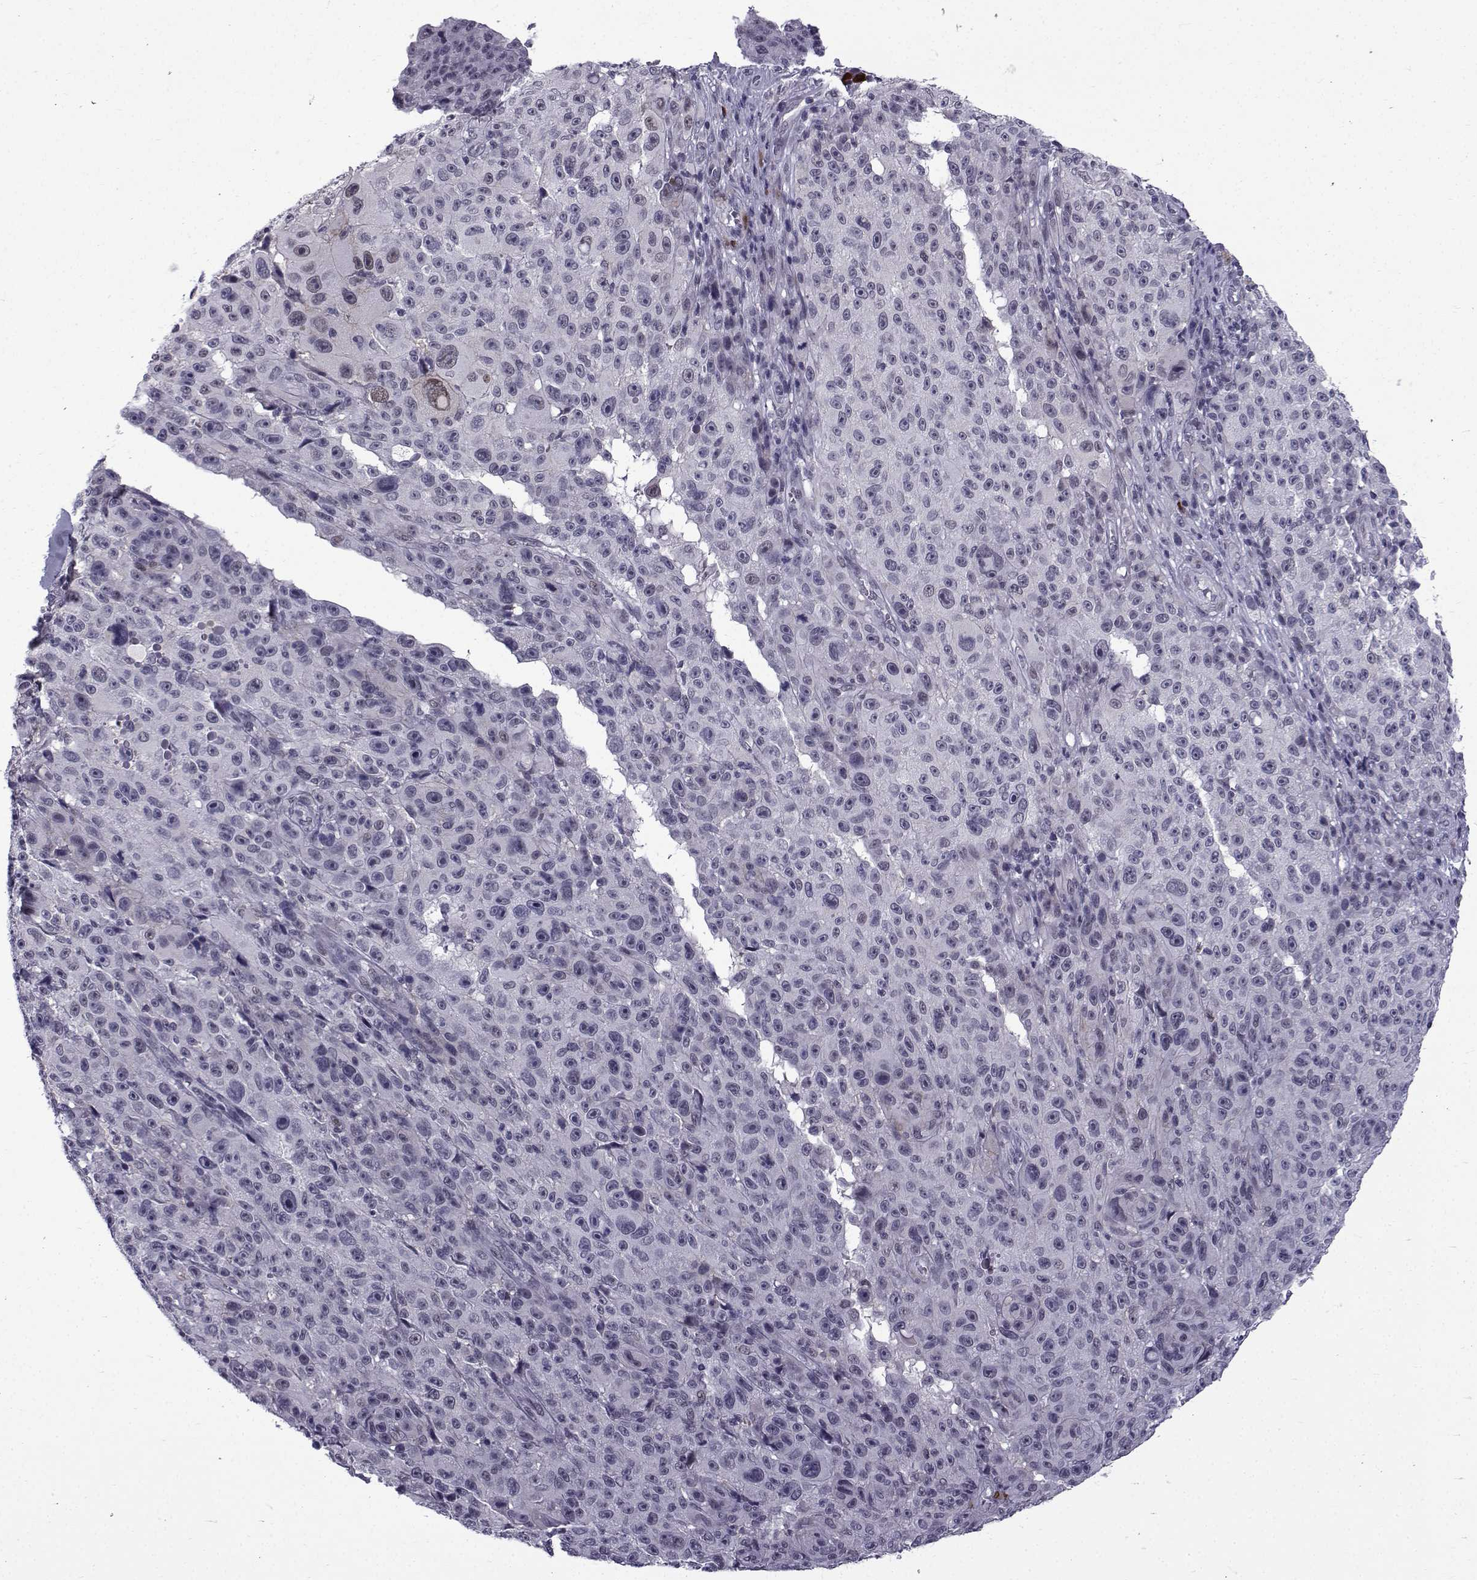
{"staining": {"intensity": "weak", "quantity": "<25%", "location": "nuclear"}, "tissue": "melanoma", "cell_type": "Tumor cells", "image_type": "cancer", "snomed": [{"axis": "morphology", "description": "Malignant melanoma, NOS"}, {"axis": "topography", "description": "Skin"}], "caption": "There is no significant expression in tumor cells of malignant melanoma. (Brightfield microscopy of DAB IHC at high magnification).", "gene": "RBM24", "patient": {"sex": "female", "age": 82}}